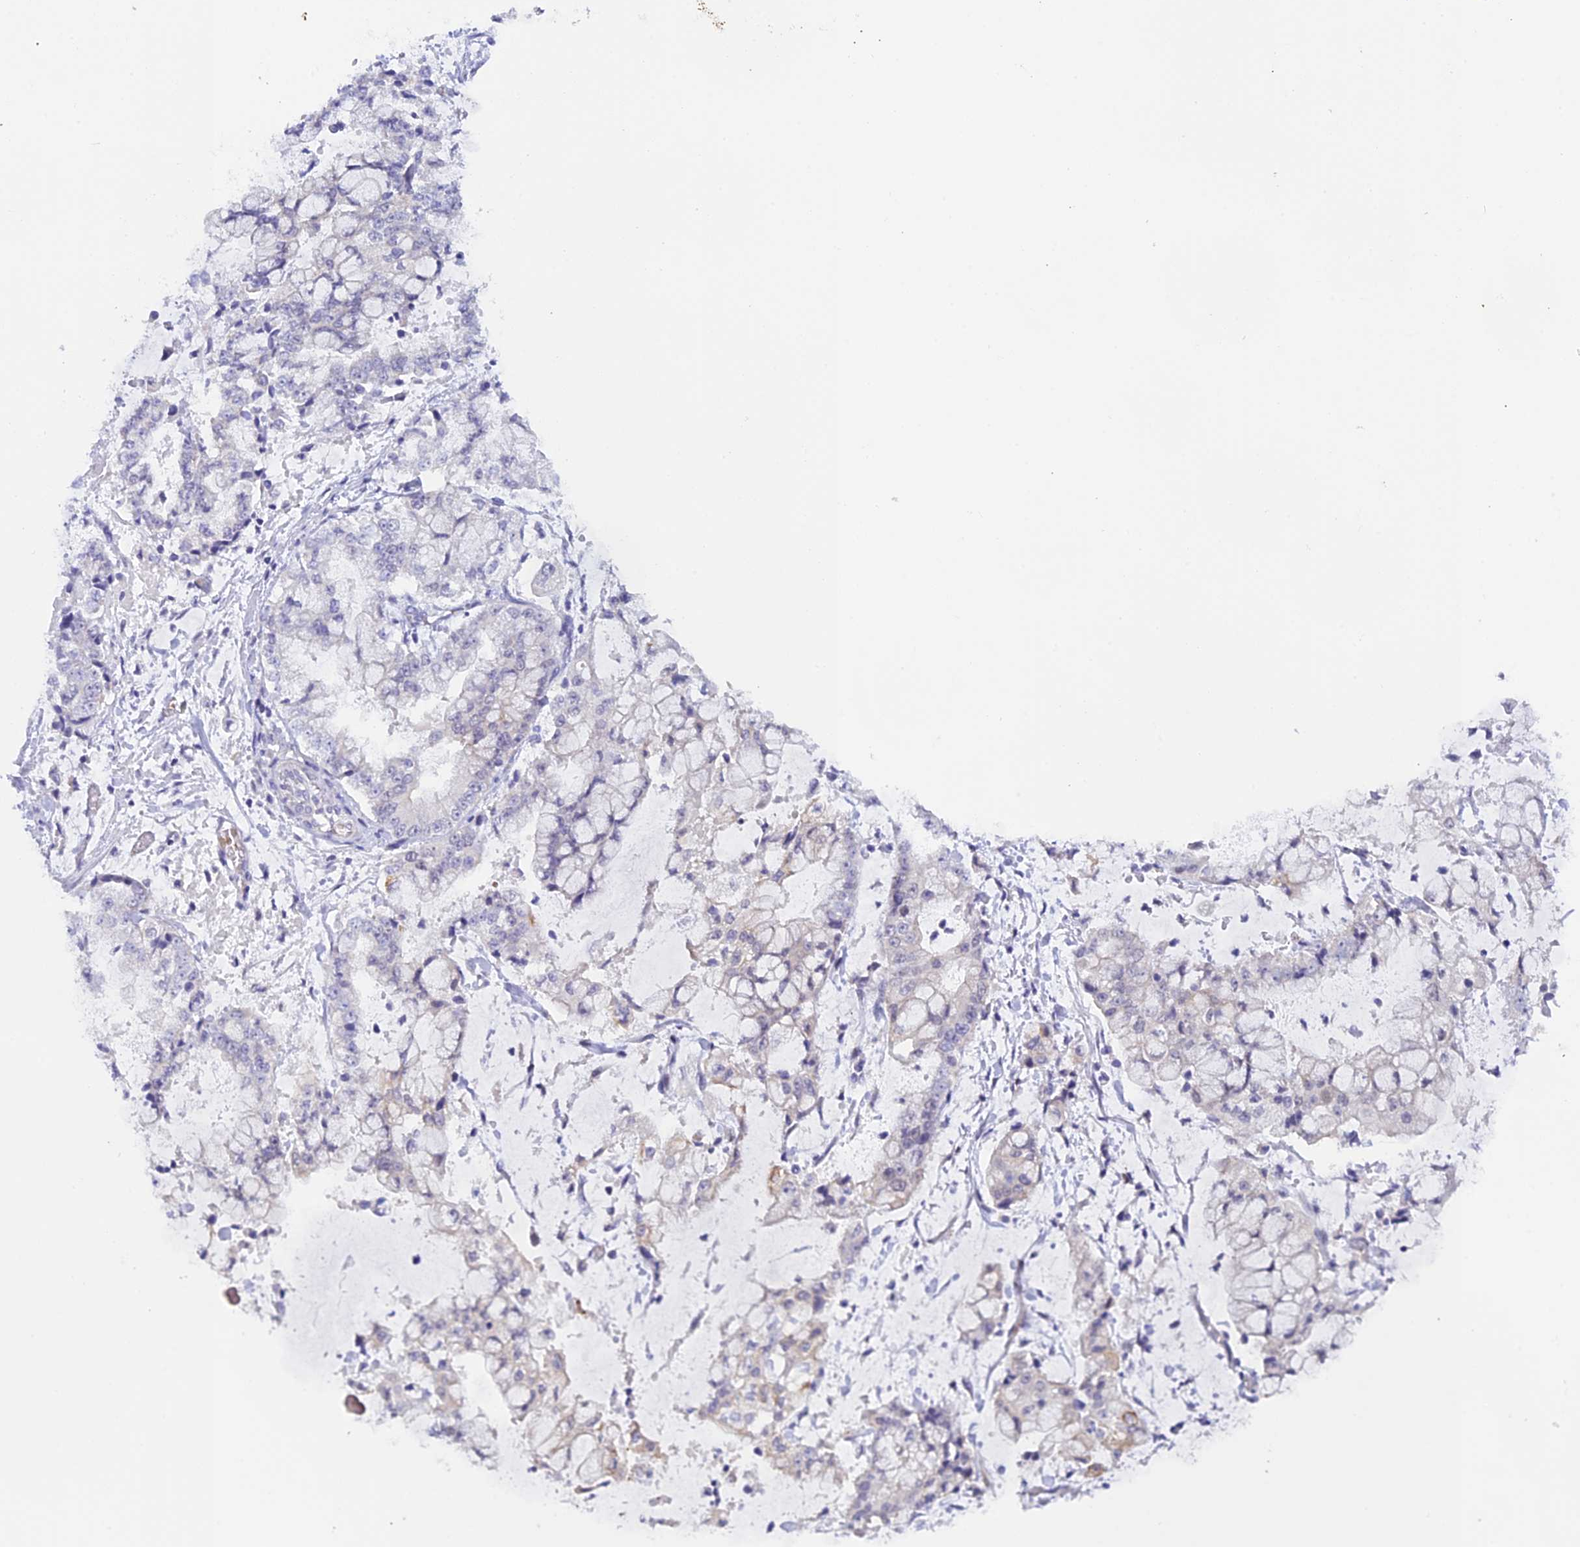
{"staining": {"intensity": "negative", "quantity": "none", "location": "none"}, "tissue": "stomach cancer", "cell_type": "Tumor cells", "image_type": "cancer", "snomed": [{"axis": "morphology", "description": "Adenocarcinoma, NOS"}, {"axis": "topography", "description": "Stomach"}], "caption": "The micrograph reveals no staining of tumor cells in stomach cancer.", "gene": "RASGEF1B", "patient": {"sex": "male", "age": 76}}